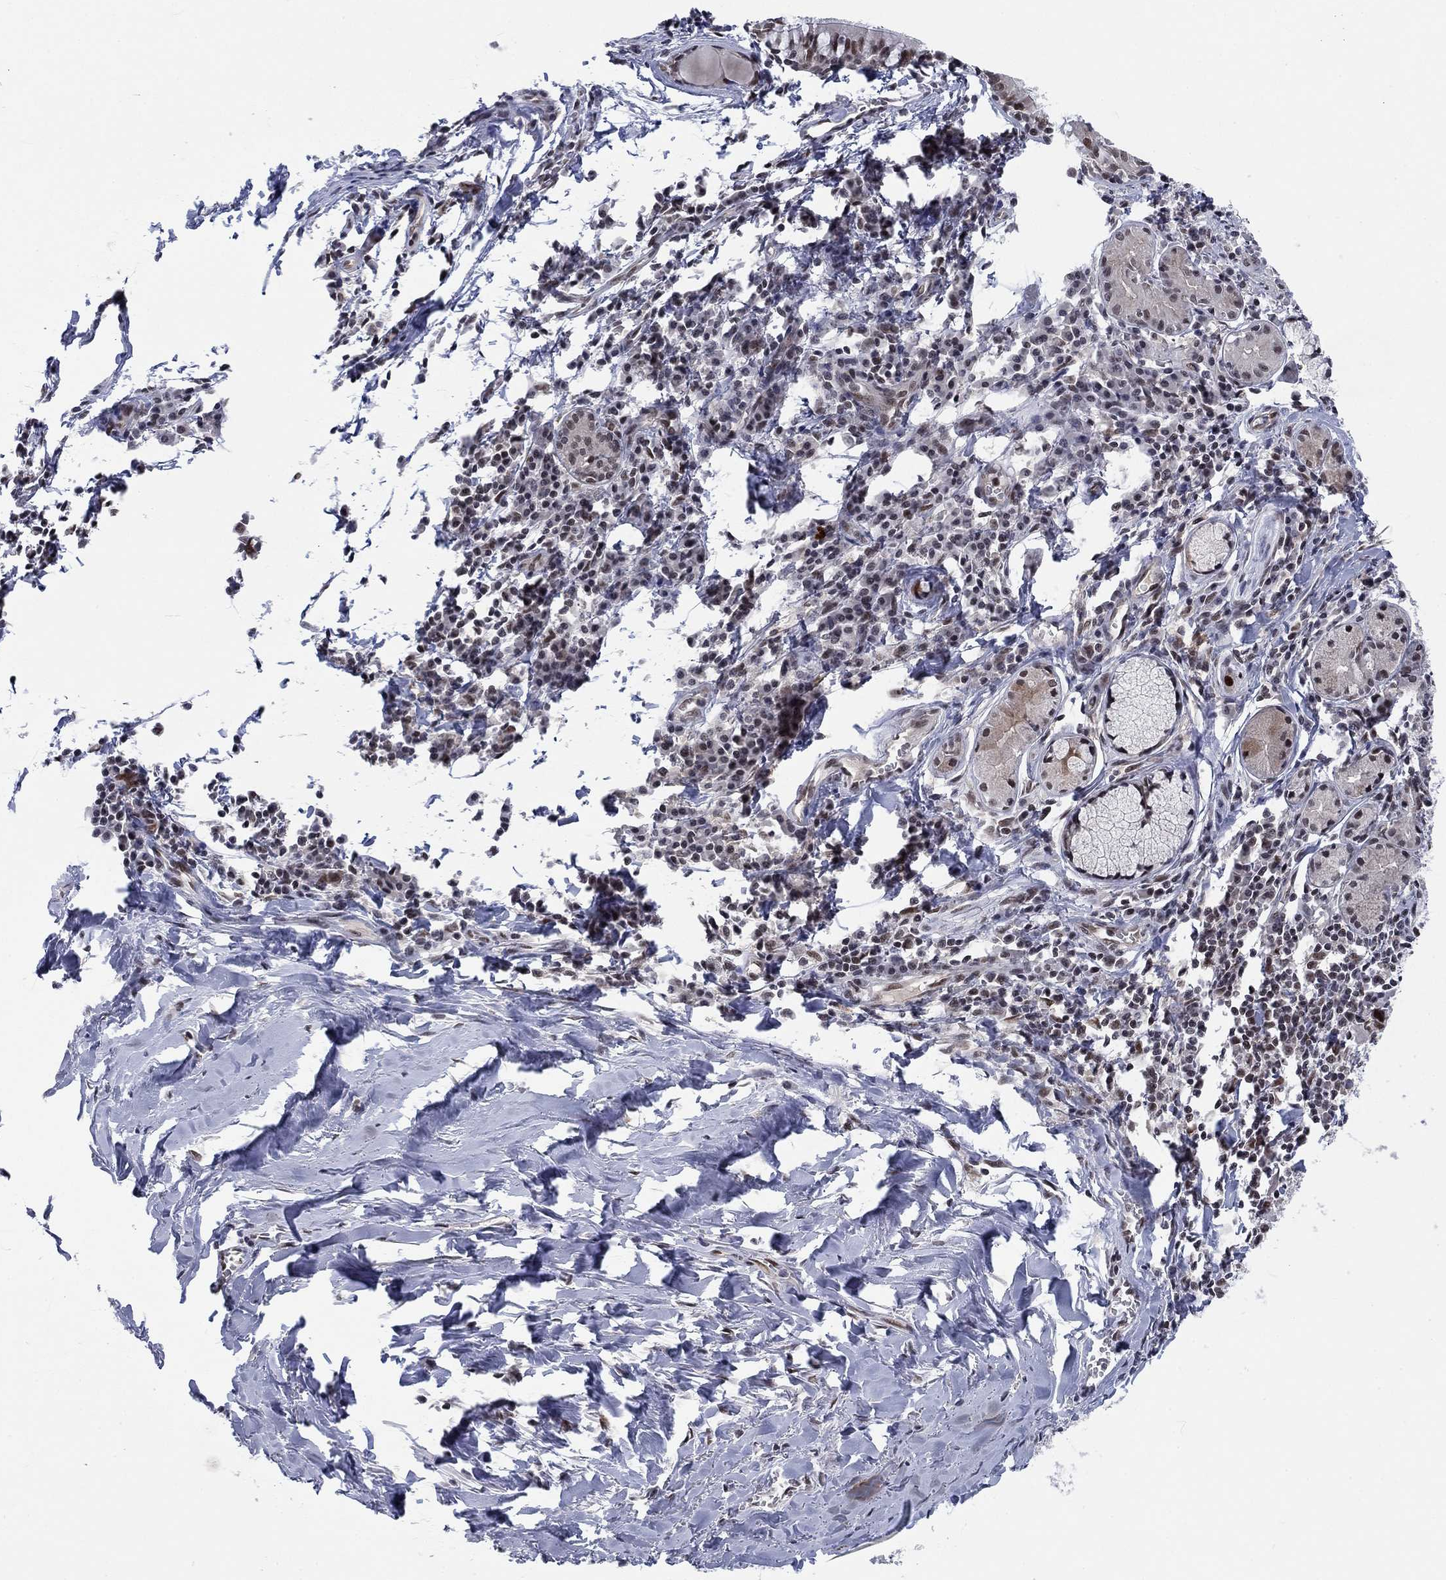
{"staining": {"intensity": "moderate", "quantity": "<25%", "location": "nuclear"}, "tissue": "lung cancer", "cell_type": "Tumor cells", "image_type": "cancer", "snomed": [{"axis": "morphology", "description": "Squamous cell carcinoma, NOS"}, {"axis": "topography", "description": "Lung"}], "caption": "Tumor cells exhibit low levels of moderate nuclear expression in approximately <25% of cells in lung cancer (squamous cell carcinoma).", "gene": "FYTTD1", "patient": {"sex": "male", "age": 57}}